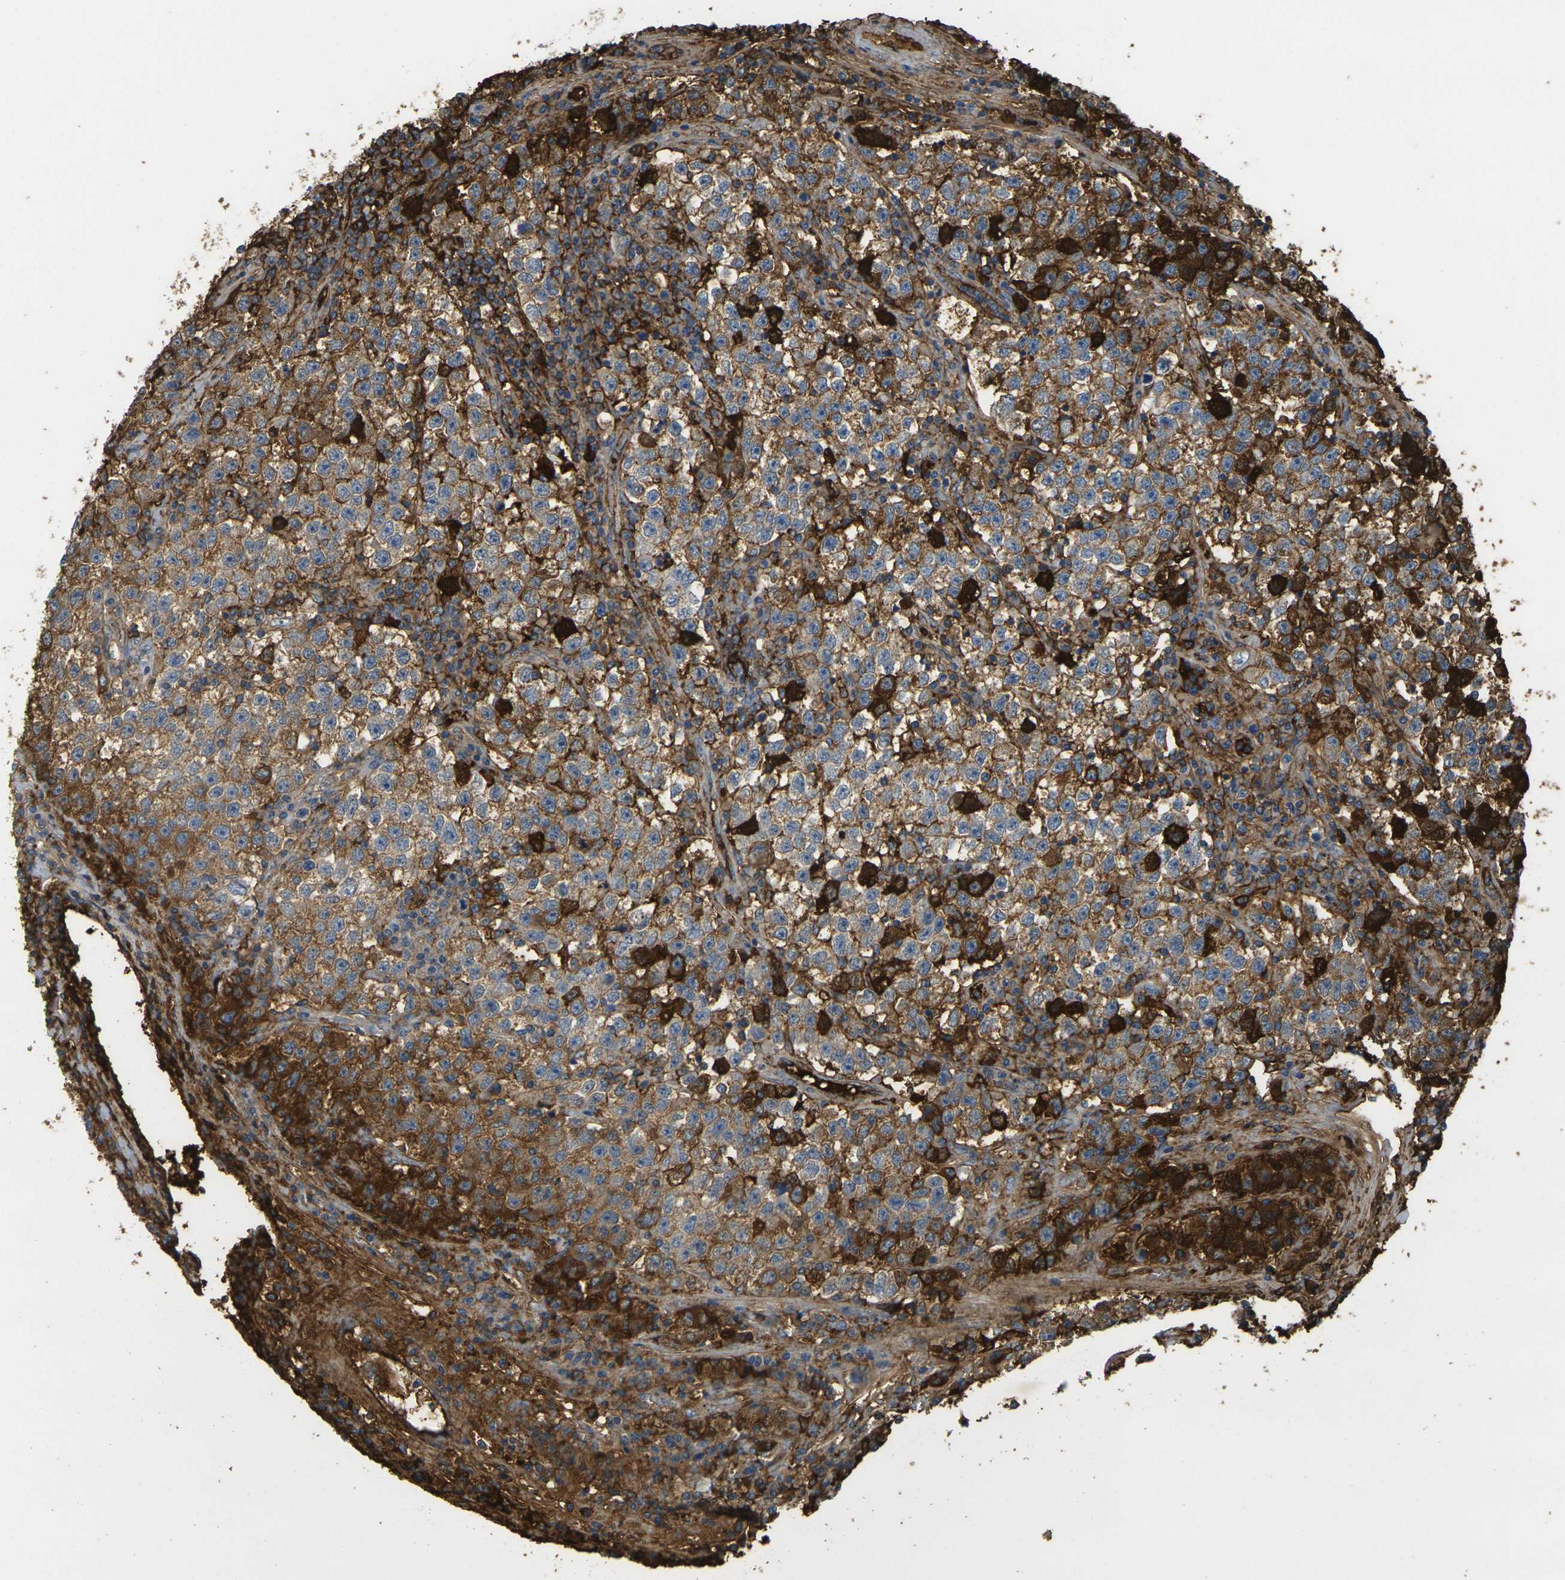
{"staining": {"intensity": "strong", "quantity": "25%-75%", "location": "cytoplasmic/membranous"}, "tissue": "testis cancer", "cell_type": "Tumor cells", "image_type": "cancer", "snomed": [{"axis": "morphology", "description": "Seminoma, NOS"}, {"axis": "topography", "description": "Testis"}], "caption": "This image reveals testis seminoma stained with immunohistochemistry (IHC) to label a protein in brown. The cytoplasmic/membranous of tumor cells show strong positivity for the protein. Nuclei are counter-stained blue.", "gene": "PLCD1", "patient": {"sex": "male", "age": 22}}